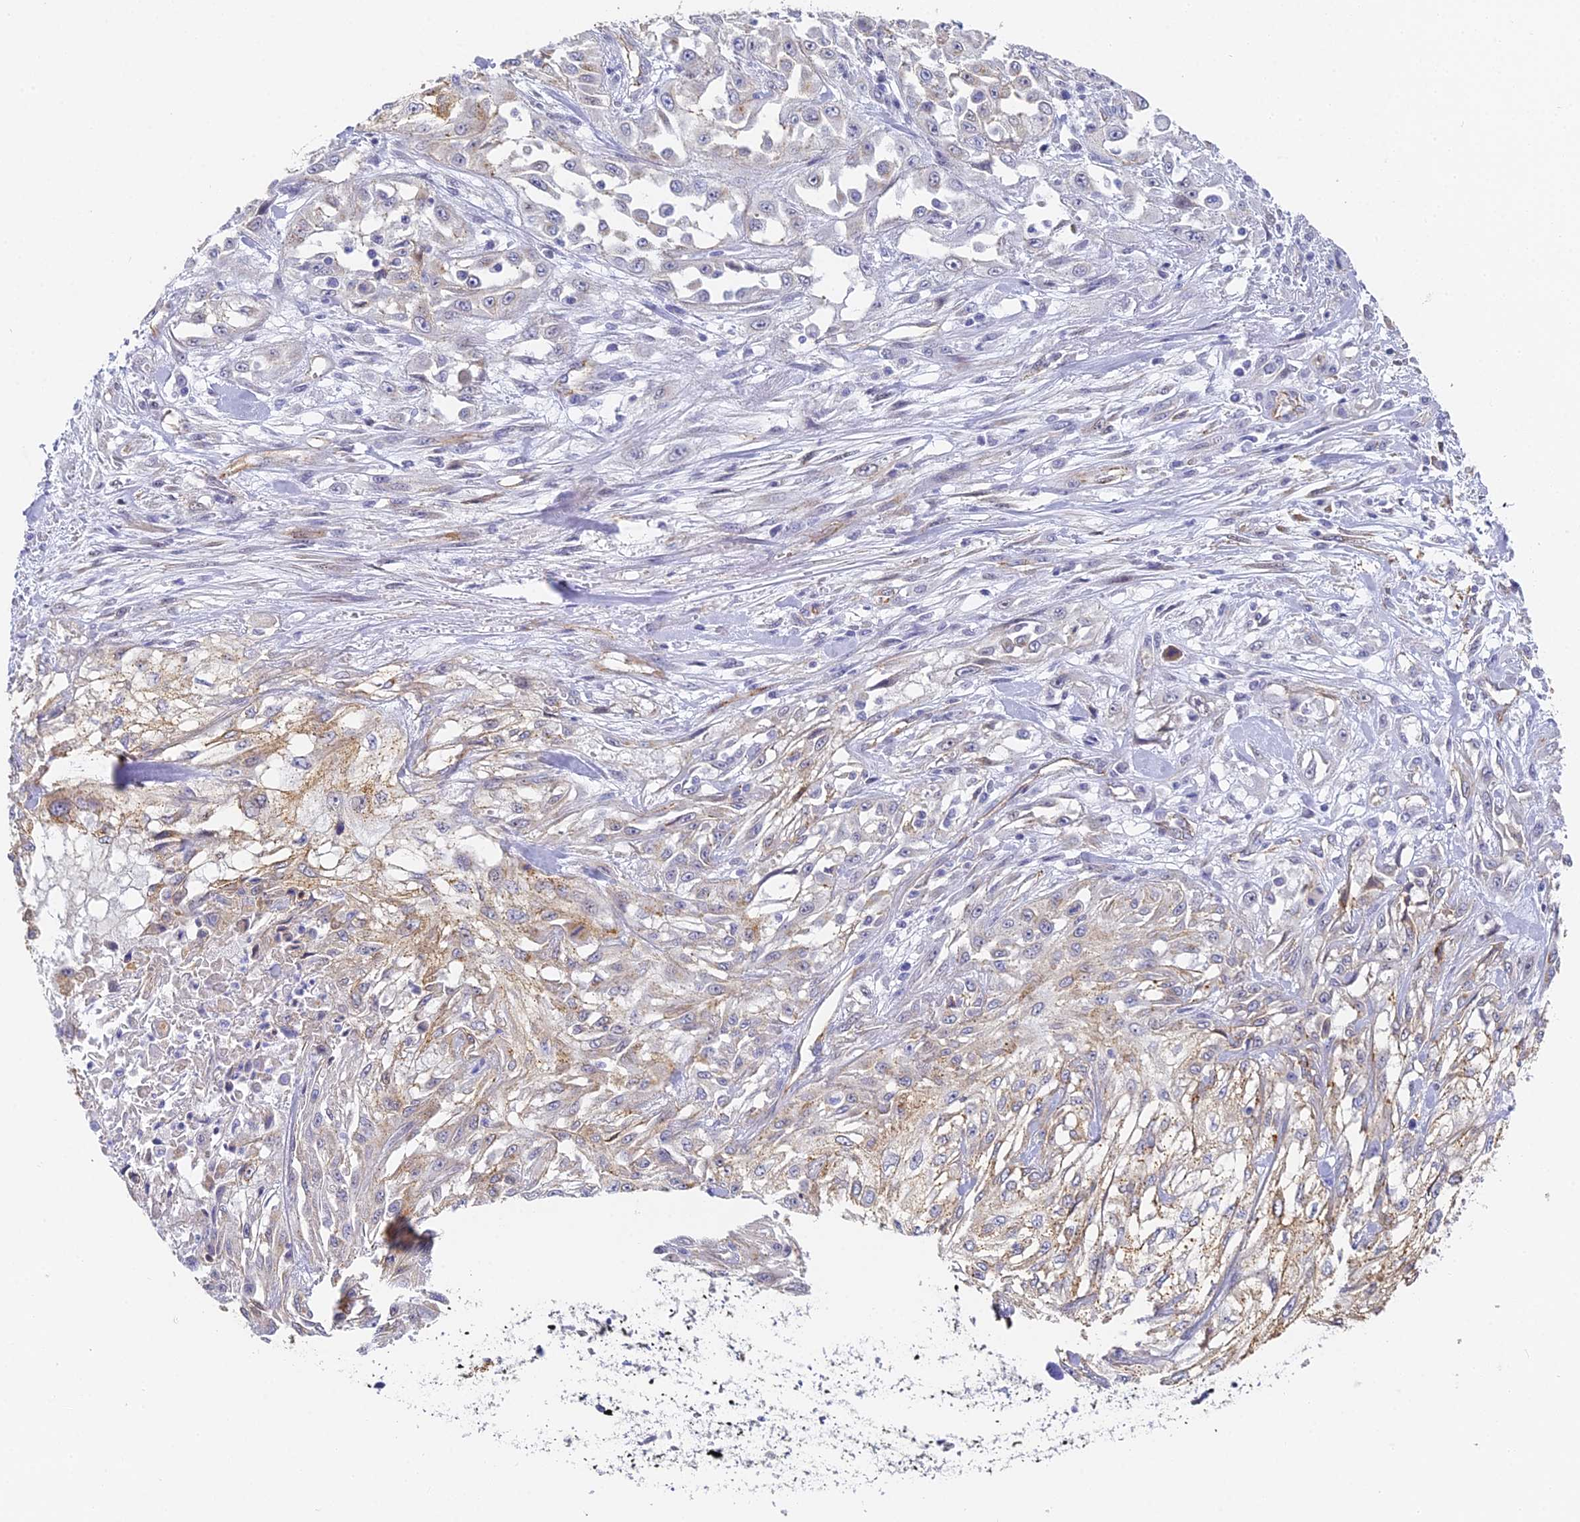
{"staining": {"intensity": "weak", "quantity": "<25%", "location": "cytoplasmic/membranous"}, "tissue": "skin cancer", "cell_type": "Tumor cells", "image_type": "cancer", "snomed": [{"axis": "morphology", "description": "Squamous cell carcinoma, NOS"}, {"axis": "morphology", "description": "Squamous cell carcinoma, metastatic, NOS"}, {"axis": "topography", "description": "Skin"}, {"axis": "topography", "description": "Lymph node"}], "caption": "A high-resolution histopathology image shows immunohistochemistry (IHC) staining of squamous cell carcinoma (skin), which displays no significant expression in tumor cells. Nuclei are stained in blue.", "gene": "GJA1", "patient": {"sex": "male", "age": 75}}